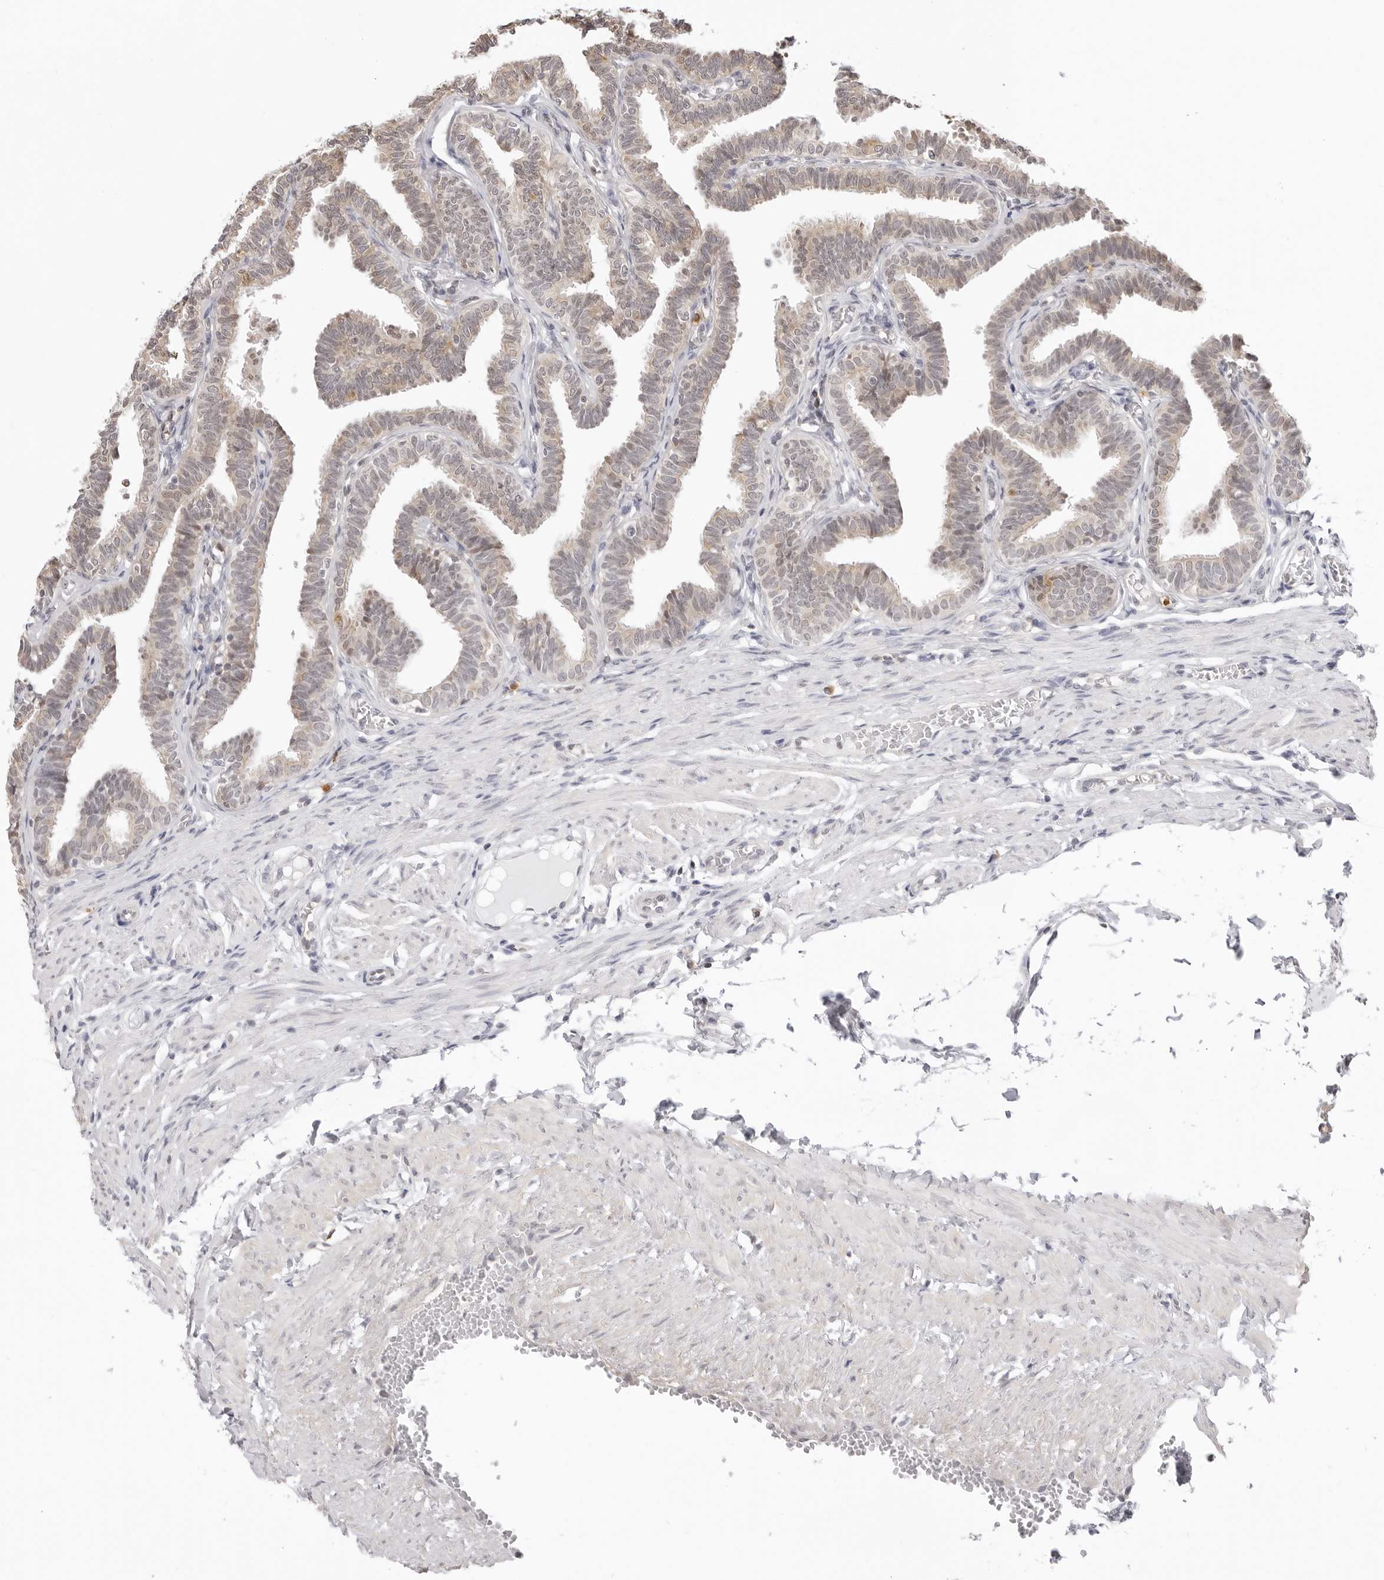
{"staining": {"intensity": "moderate", "quantity": ">75%", "location": "cytoplasmic/membranous"}, "tissue": "fallopian tube", "cell_type": "Glandular cells", "image_type": "normal", "snomed": [{"axis": "morphology", "description": "Normal tissue, NOS"}, {"axis": "topography", "description": "Fallopian tube"}, {"axis": "topography", "description": "Ovary"}], "caption": "An image of human fallopian tube stained for a protein demonstrates moderate cytoplasmic/membranous brown staining in glandular cells. (DAB IHC with brightfield microscopy, high magnification).", "gene": "FDPS", "patient": {"sex": "female", "age": 23}}